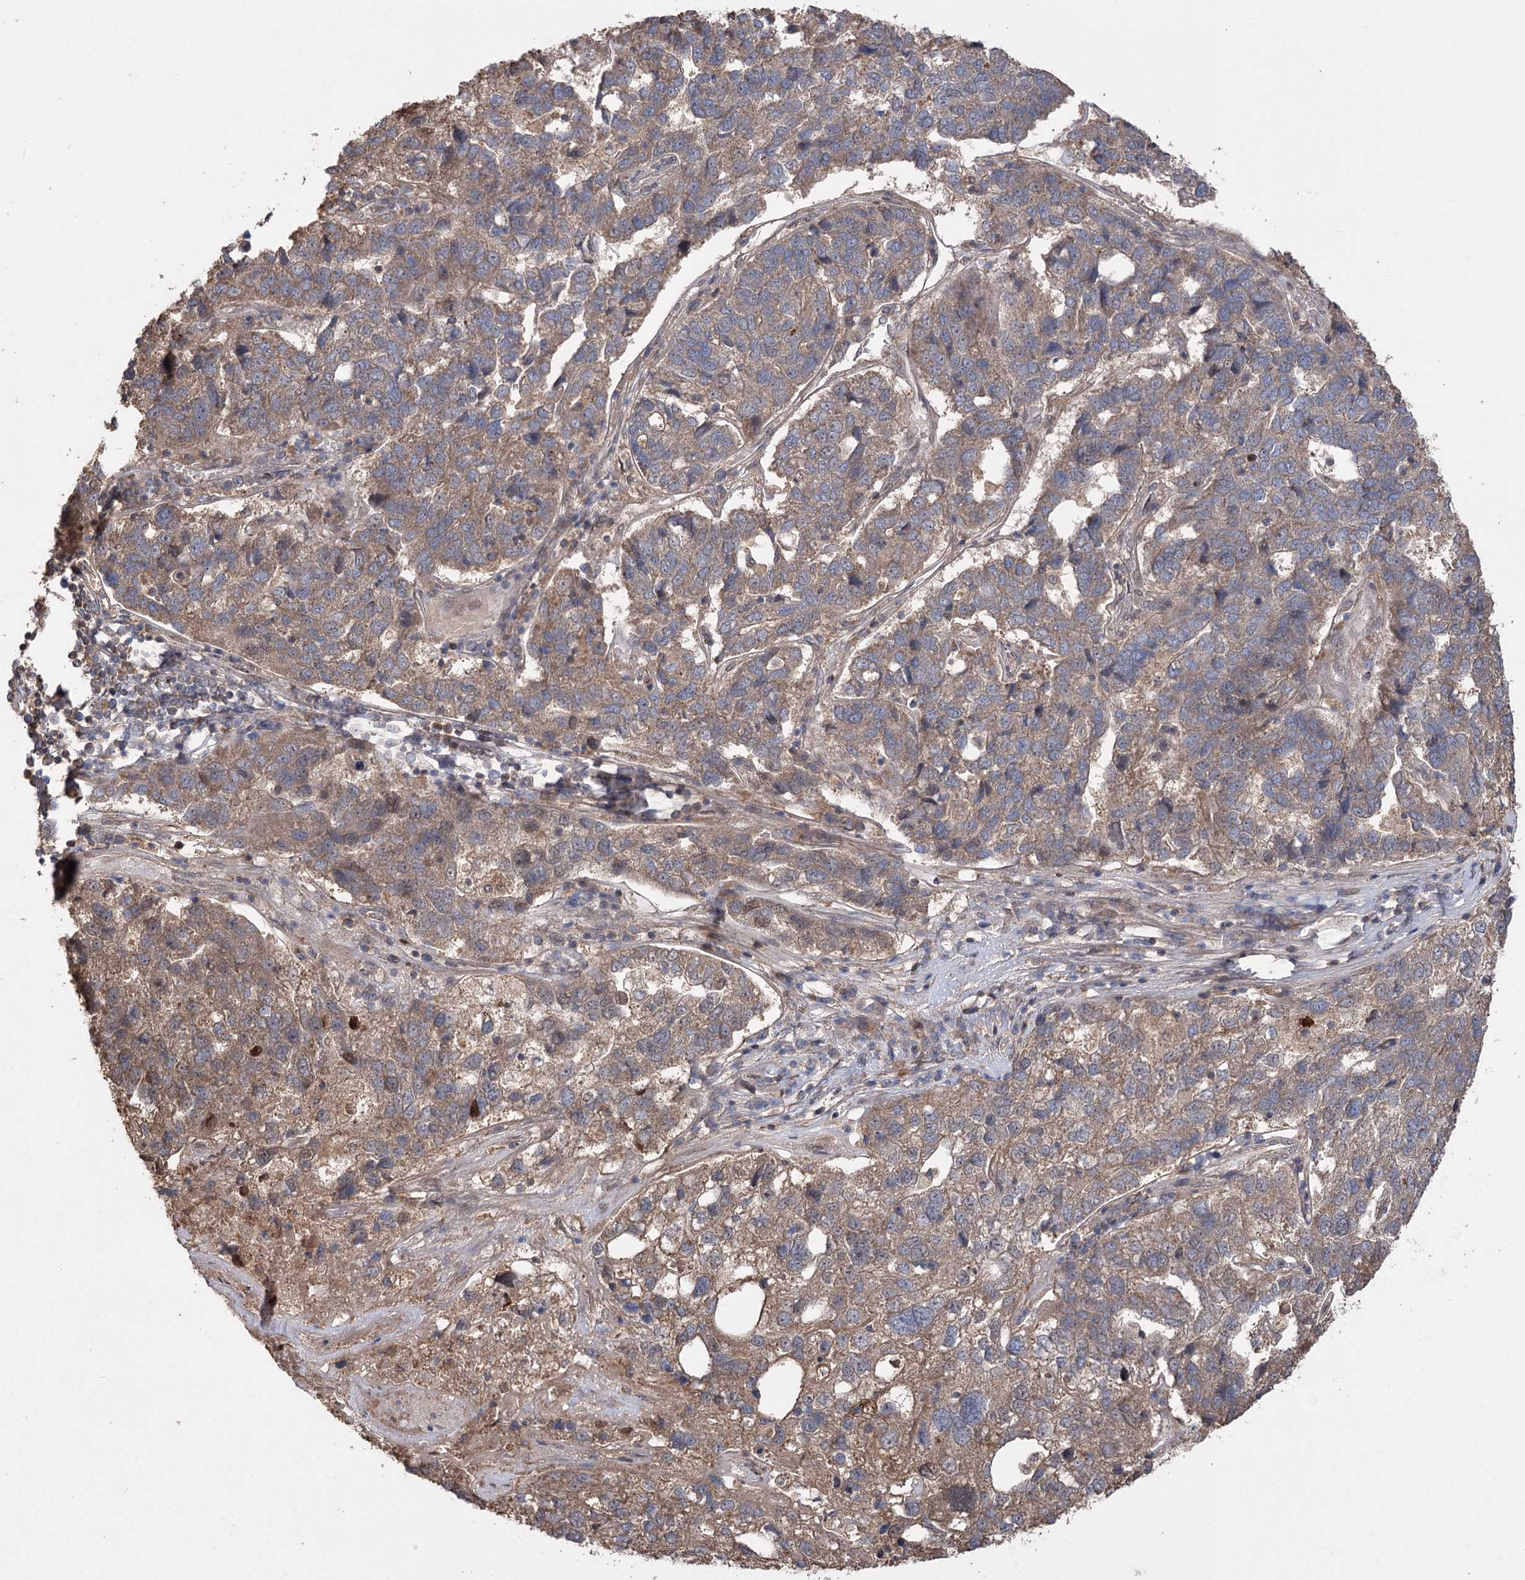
{"staining": {"intensity": "moderate", "quantity": ">75%", "location": "cytoplasmic/membranous"}, "tissue": "pancreatic cancer", "cell_type": "Tumor cells", "image_type": "cancer", "snomed": [{"axis": "morphology", "description": "Adenocarcinoma, NOS"}, {"axis": "topography", "description": "Pancreas"}], "caption": "Immunohistochemical staining of pancreatic cancer (adenocarcinoma) shows moderate cytoplasmic/membranous protein positivity in approximately >75% of tumor cells.", "gene": "TENM2", "patient": {"sex": "female", "age": 61}}